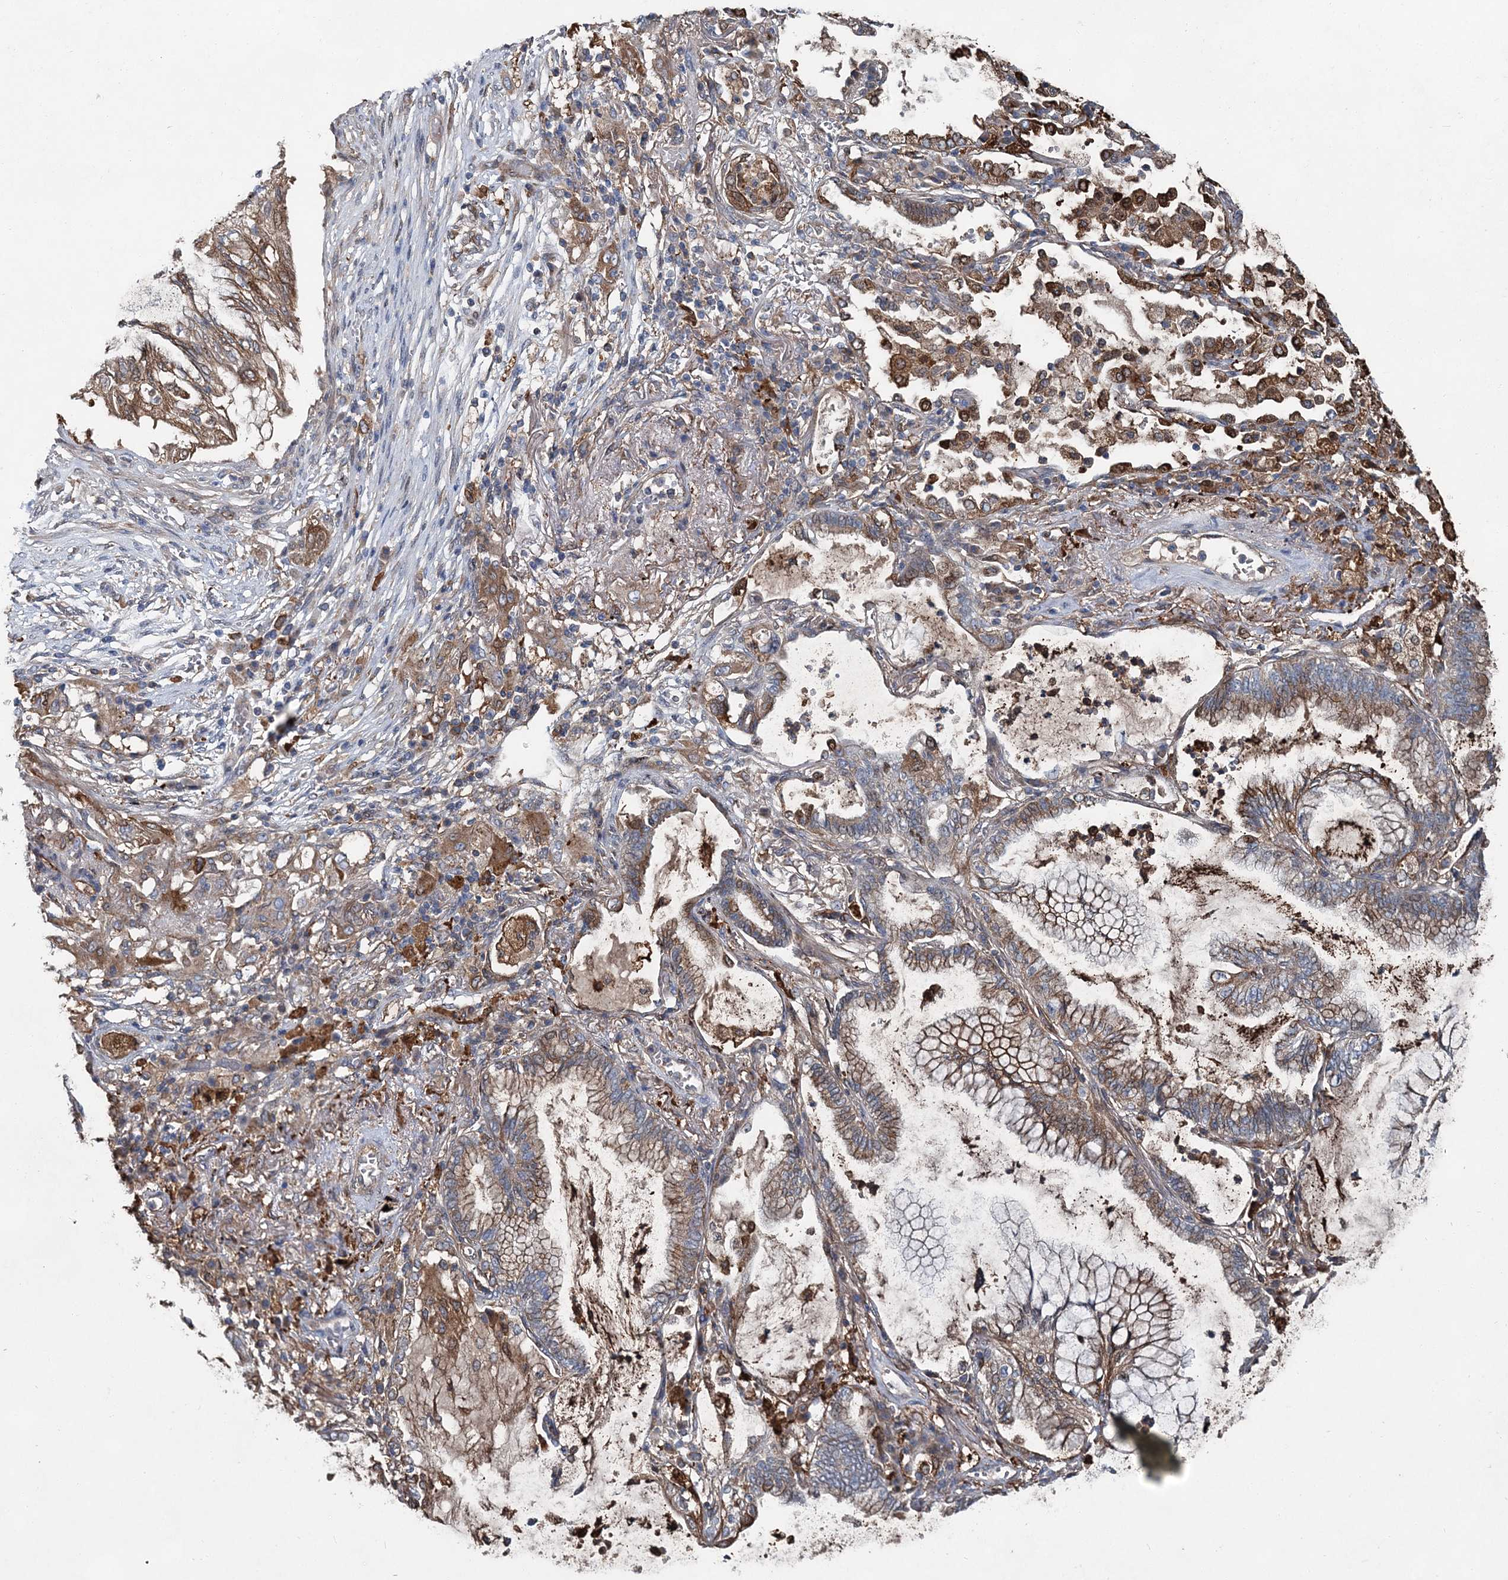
{"staining": {"intensity": "moderate", "quantity": ">75%", "location": "cytoplasmic/membranous"}, "tissue": "lung cancer", "cell_type": "Tumor cells", "image_type": "cancer", "snomed": [{"axis": "morphology", "description": "Adenocarcinoma, NOS"}, {"axis": "topography", "description": "Lung"}], "caption": "A brown stain shows moderate cytoplasmic/membranous expression of a protein in human lung cancer (adenocarcinoma) tumor cells. (DAB = brown stain, brightfield microscopy at high magnification).", "gene": "SPOPL", "patient": {"sex": "female", "age": 70}}